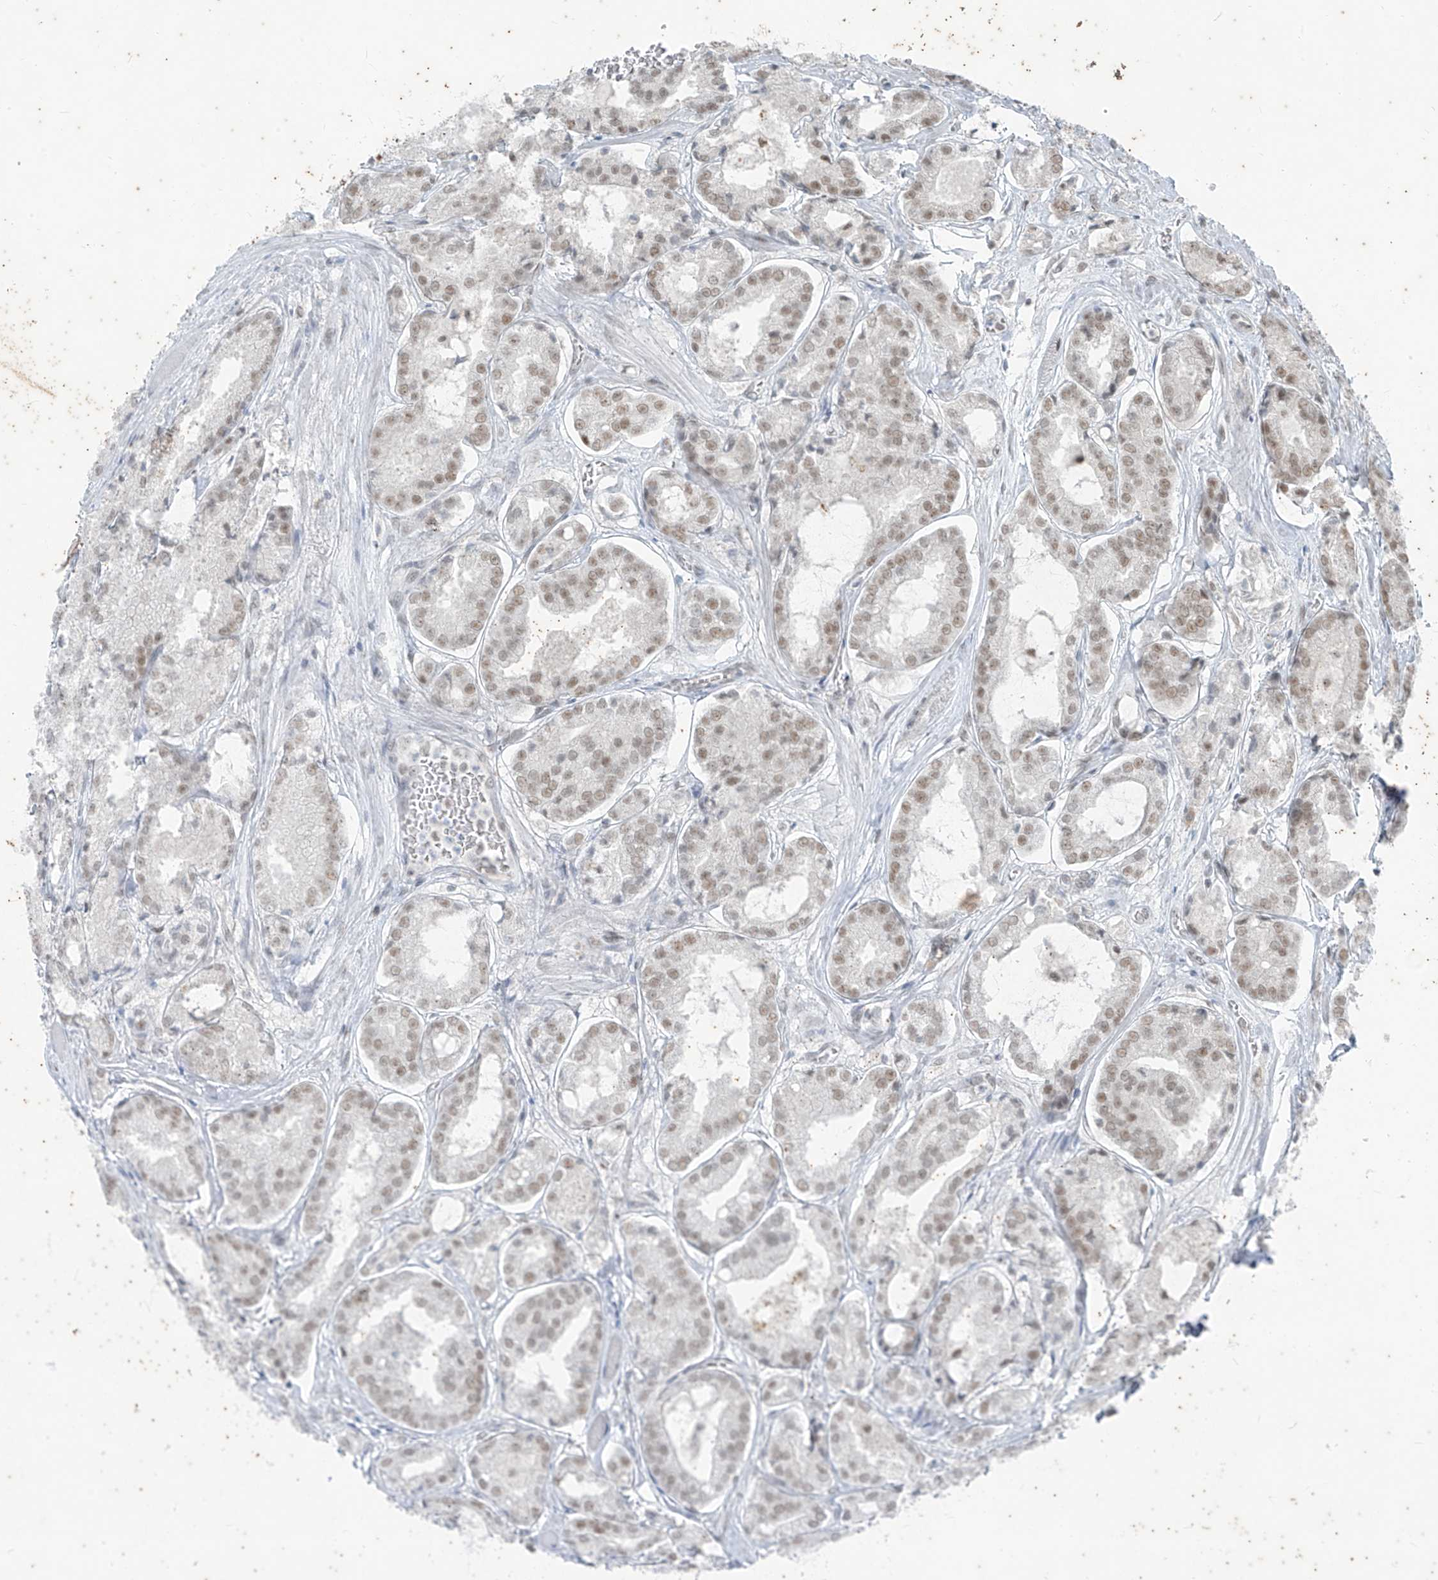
{"staining": {"intensity": "weak", "quantity": ">75%", "location": "nuclear"}, "tissue": "prostate cancer", "cell_type": "Tumor cells", "image_type": "cancer", "snomed": [{"axis": "morphology", "description": "Adenocarcinoma, Low grade"}, {"axis": "topography", "description": "Prostate"}], "caption": "Prostate cancer (low-grade adenocarcinoma) was stained to show a protein in brown. There is low levels of weak nuclear expression in about >75% of tumor cells. The staining was performed using DAB to visualize the protein expression in brown, while the nuclei were stained in blue with hematoxylin (Magnification: 20x).", "gene": "ZNF354B", "patient": {"sex": "male", "age": 67}}